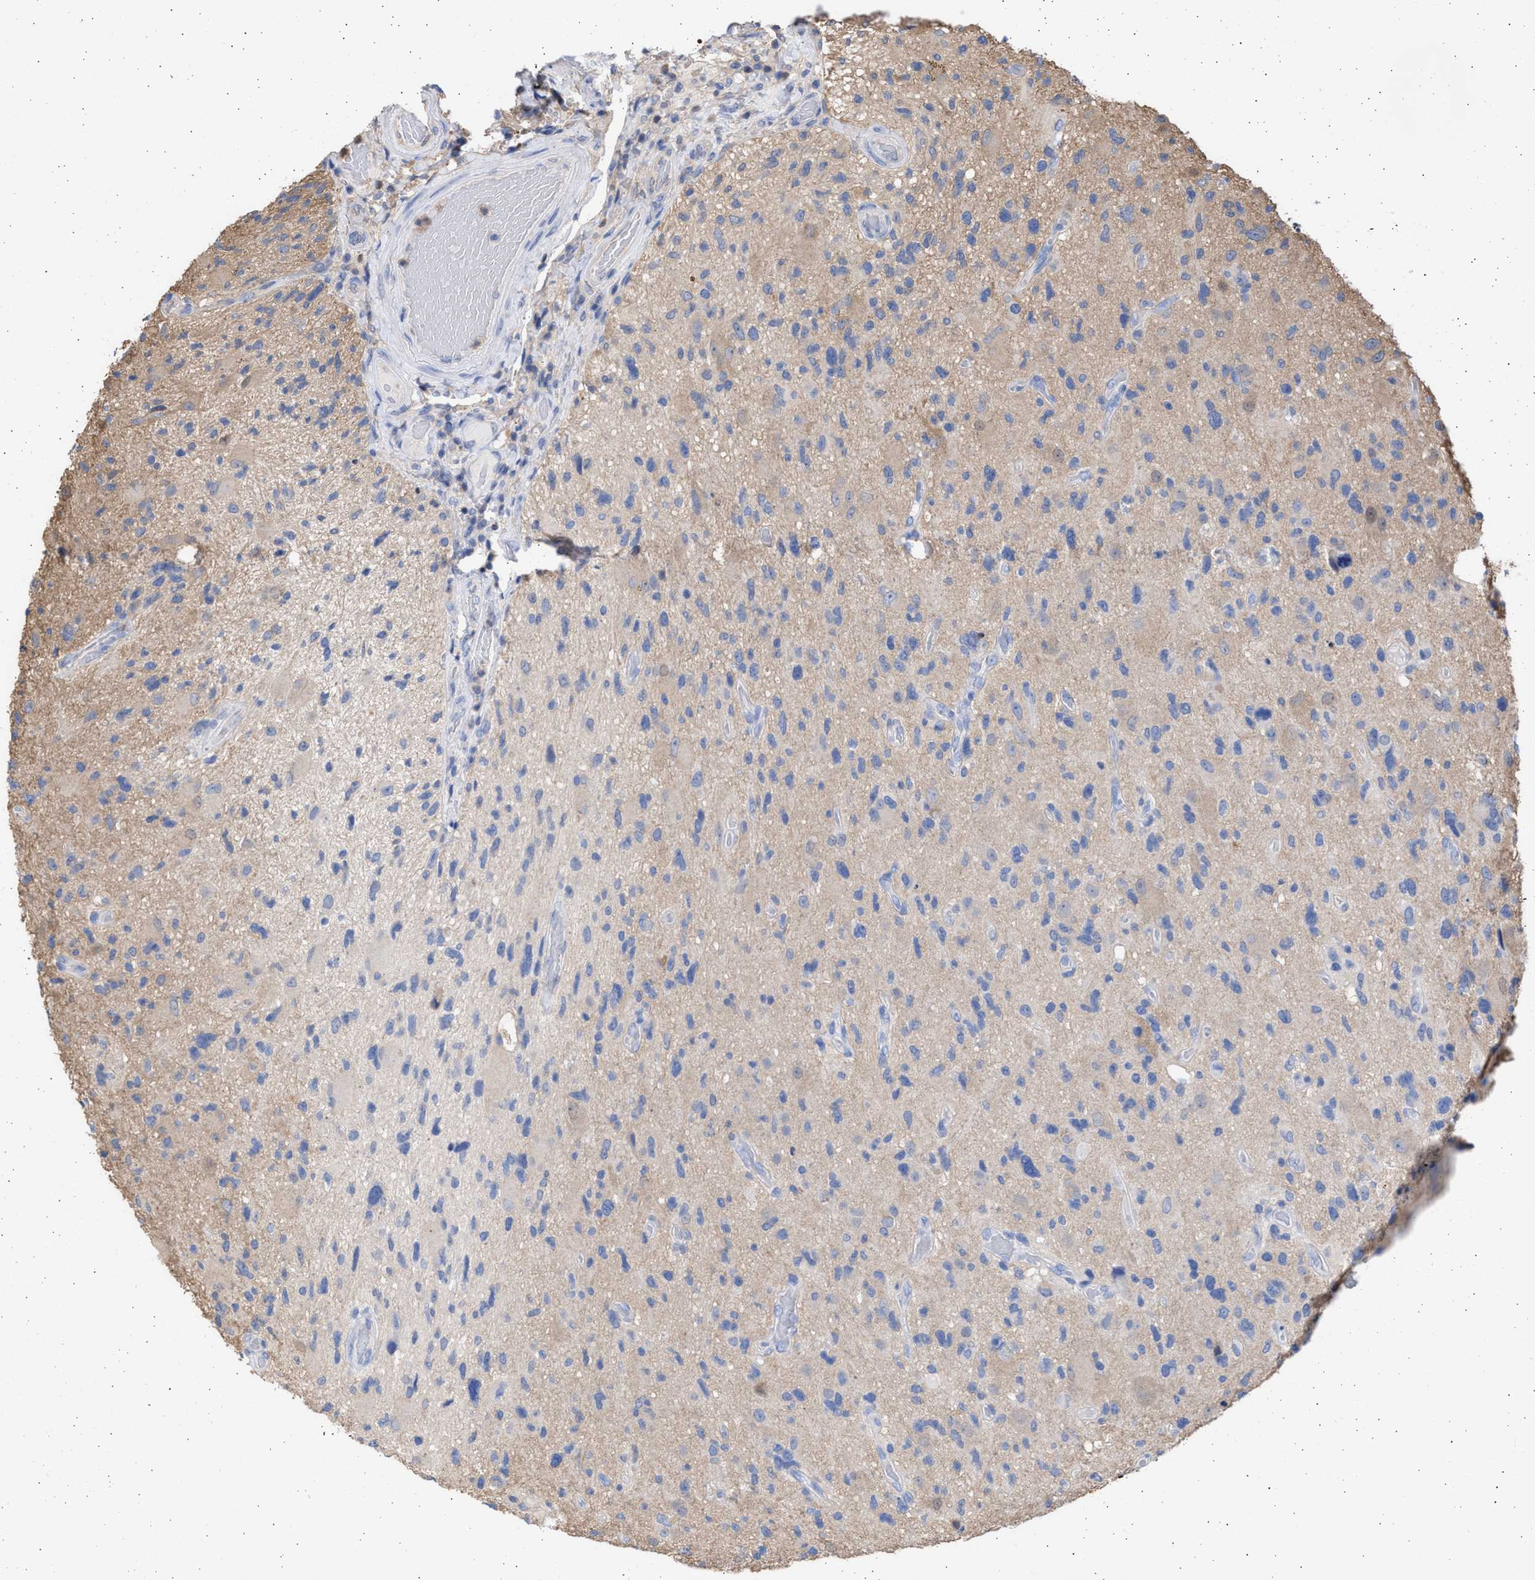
{"staining": {"intensity": "weak", "quantity": "<25%", "location": "cytoplasmic/membranous"}, "tissue": "glioma", "cell_type": "Tumor cells", "image_type": "cancer", "snomed": [{"axis": "morphology", "description": "Glioma, malignant, High grade"}, {"axis": "topography", "description": "Brain"}], "caption": "The micrograph demonstrates no staining of tumor cells in glioma. (DAB (3,3'-diaminobenzidine) IHC with hematoxylin counter stain).", "gene": "ALDOC", "patient": {"sex": "male", "age": 33}}